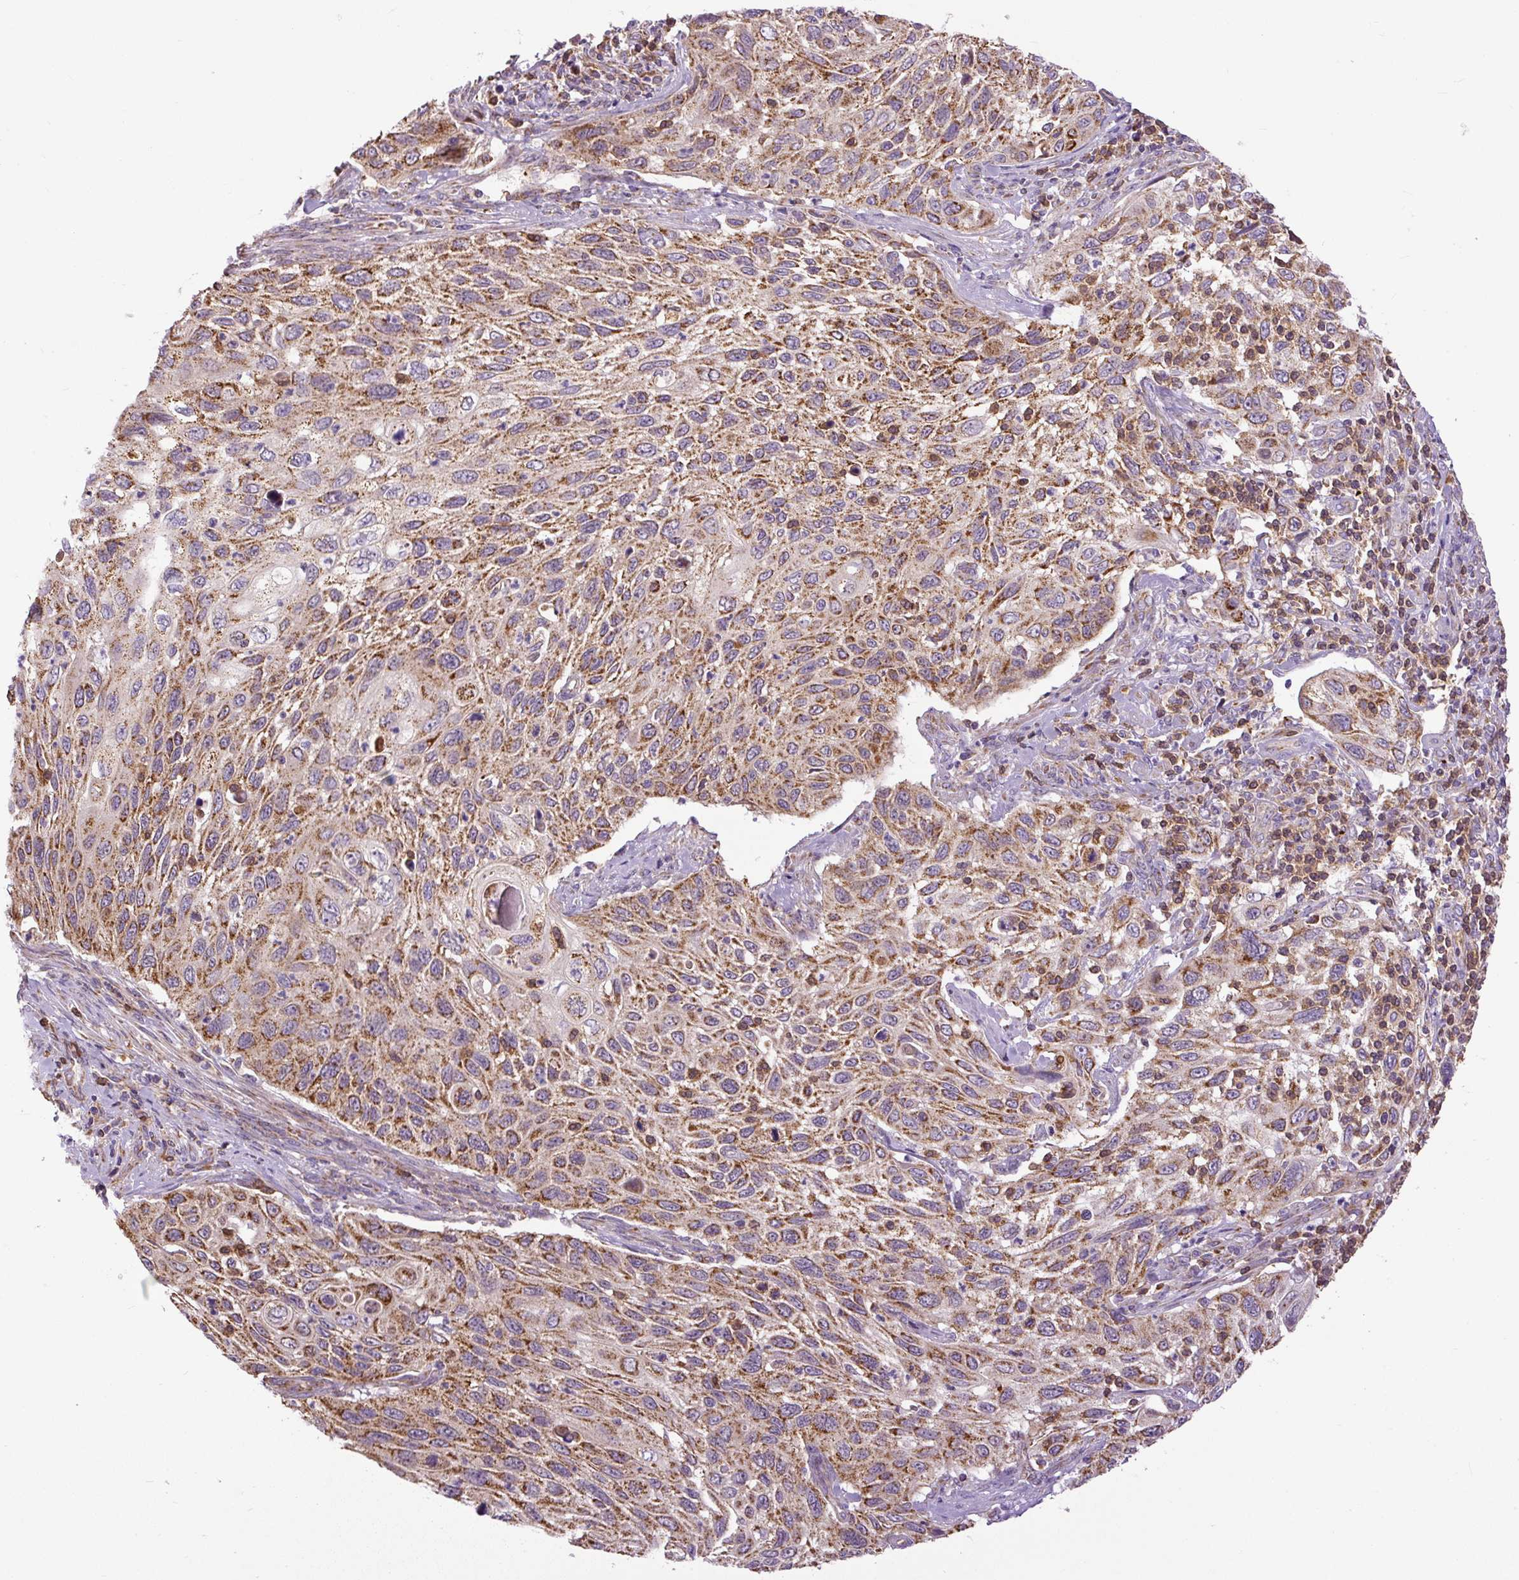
{"staining": {"intensity": "moderate", "quantity": ">75%", "location": "cytoplasmic/membranous"}, "tissue": "cervical cancer", "cell_type": "Tumor cells", "image_type": "cancer", "snomed": [{"axis": "morphology", "description": "Squamous cell carcinoma, NOS"}, {"axis": "topography", "description": "Cervix"}], "caption": "Squamous cell carcinoma (cervical) stained with DAB immunohistochemistry demonstrates medium levels of moderate cytoplasmic/membranous positivity in about >75% of tumor cells. Using DAB (brown) and hematoxylin (blue) stains, captured at high magnification using brightfield microscopy.", "gene": "TM2D3", "patient": {"sex": "female", "age": 70}}